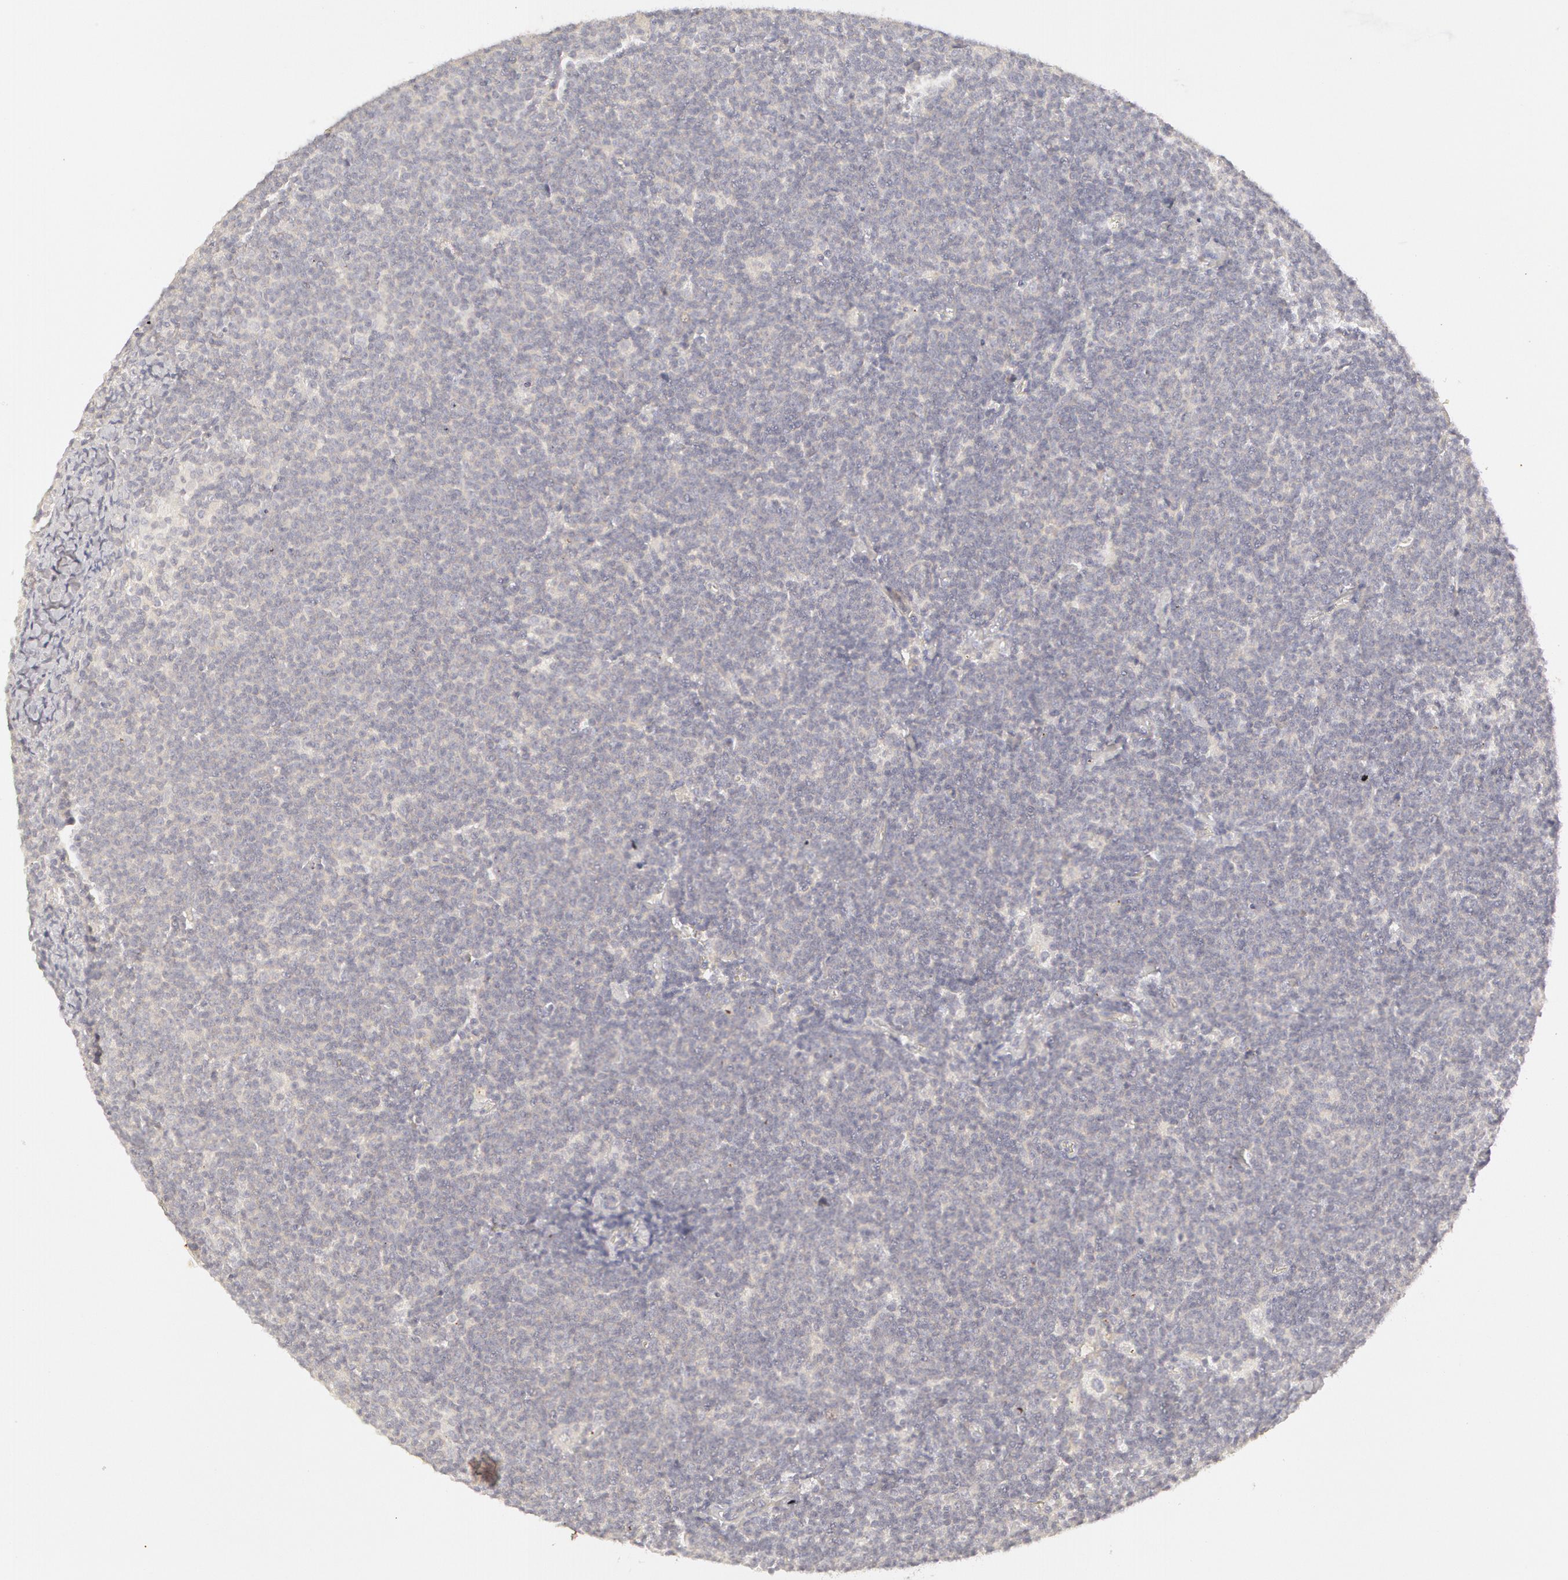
{"staining": {"intensity": "negative", "quantity": "none", "location": "none"}, "tissue": "lymphoma", "cell_type": "Tumor cells", "image_type": "cancer", "snomed": [{"axis": "morphology", "description": "Malignant lymphoma, non-Hodgkin's type, Low grade"}, {"axis": "topography", "description": "Lymph node"}], "caption": "Histopathology image shows no significant protein staining in tumor cells of malignant lymphoma, non-Hodgkin's type (low-grade). (DAB (3,3'-diaminobenzidine) IHC with hematoxylin counter stain).", "gene": "ABCB1", "patient": {"sex": "male", "age": 65}}